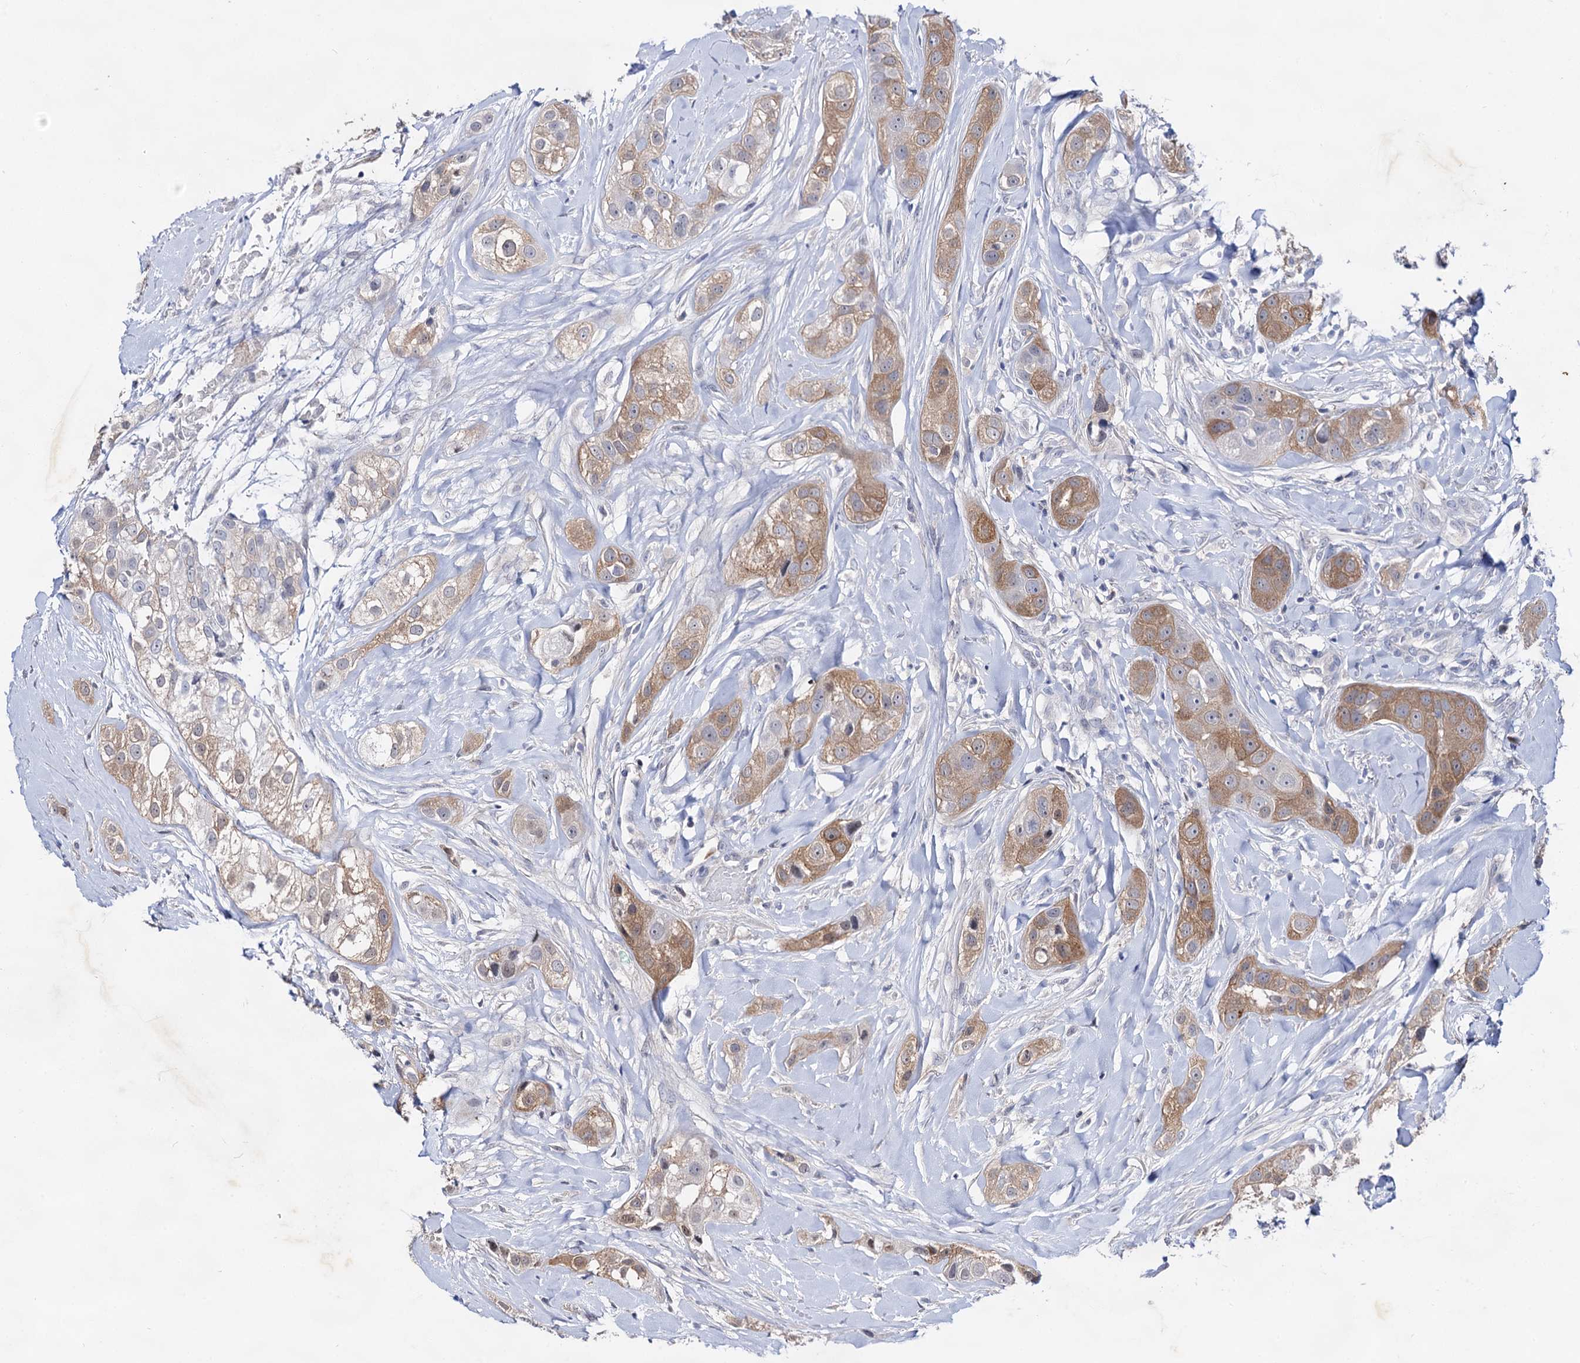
{"staining": {"intensity": "moderate", "quantity": ">75%", "location": "cytoplasmic/membranous"}, "tissue": "head and neck cancer", "cell_type": "Tumor cells", "image_type": "cancer", "snomed": [{"axis": "morphology", "description": "Normal tissue, NOS"}, {"axis": "morphology", "description": "Squamous cell carcinoma, NOS"}, {"axis": "topography", "description": "Skeletal muscle"}, {"axis": "topography", "description": "Head-Neck"}], "caption": "This image shows immunohistochemistry staining of human head and neck cancer (squamous cell carcinoma), with medium moderate cytoplasmic/membranous expression in approximately >75% of tumor cells.", "gene": "ARFIP2", "patient": {"sex": "male", "age": 51}}